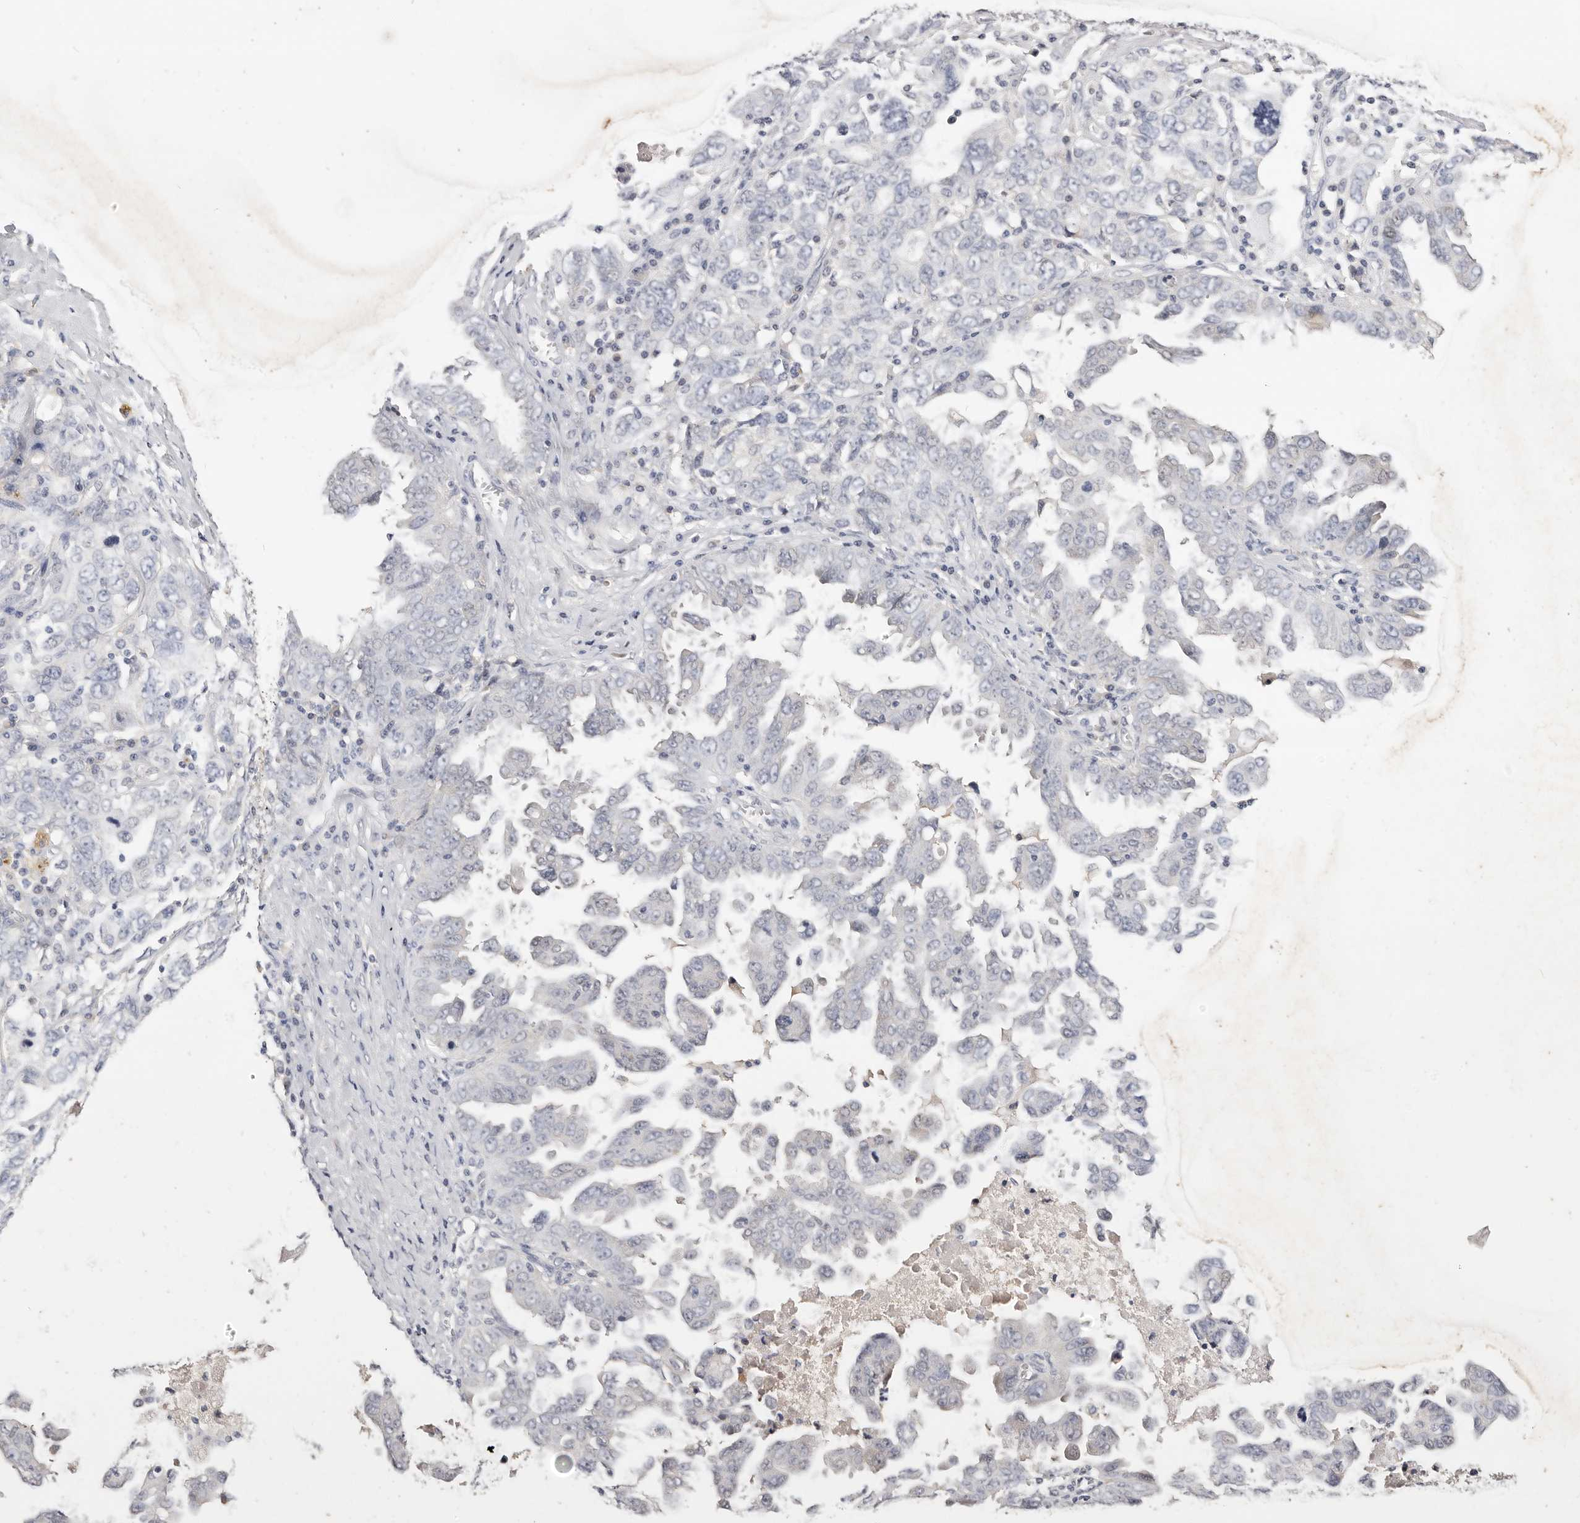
{"staining": {"intensity": "negative", "quantity": "none", "location": "none"}, "tissue": "ovarian cancer", "cell_type": "Tumor cells", "image_type": "cancer", "snomed": [{"axis": "morphology", "description": "Carcinoma, endometroid"}, {"axis": "topography", "description": "Ovary"}], "caption": "Tumor cells show no significant protein staining in ovarian cancer. Brightfield microscopy of IHC stained with DAB (3,3'-diaminobenzidine) (brown) and hematoxylin (blue), captured at high magnification.", "gene": "TSPAN13", "patient": {"sex": "female", "age": 62}}